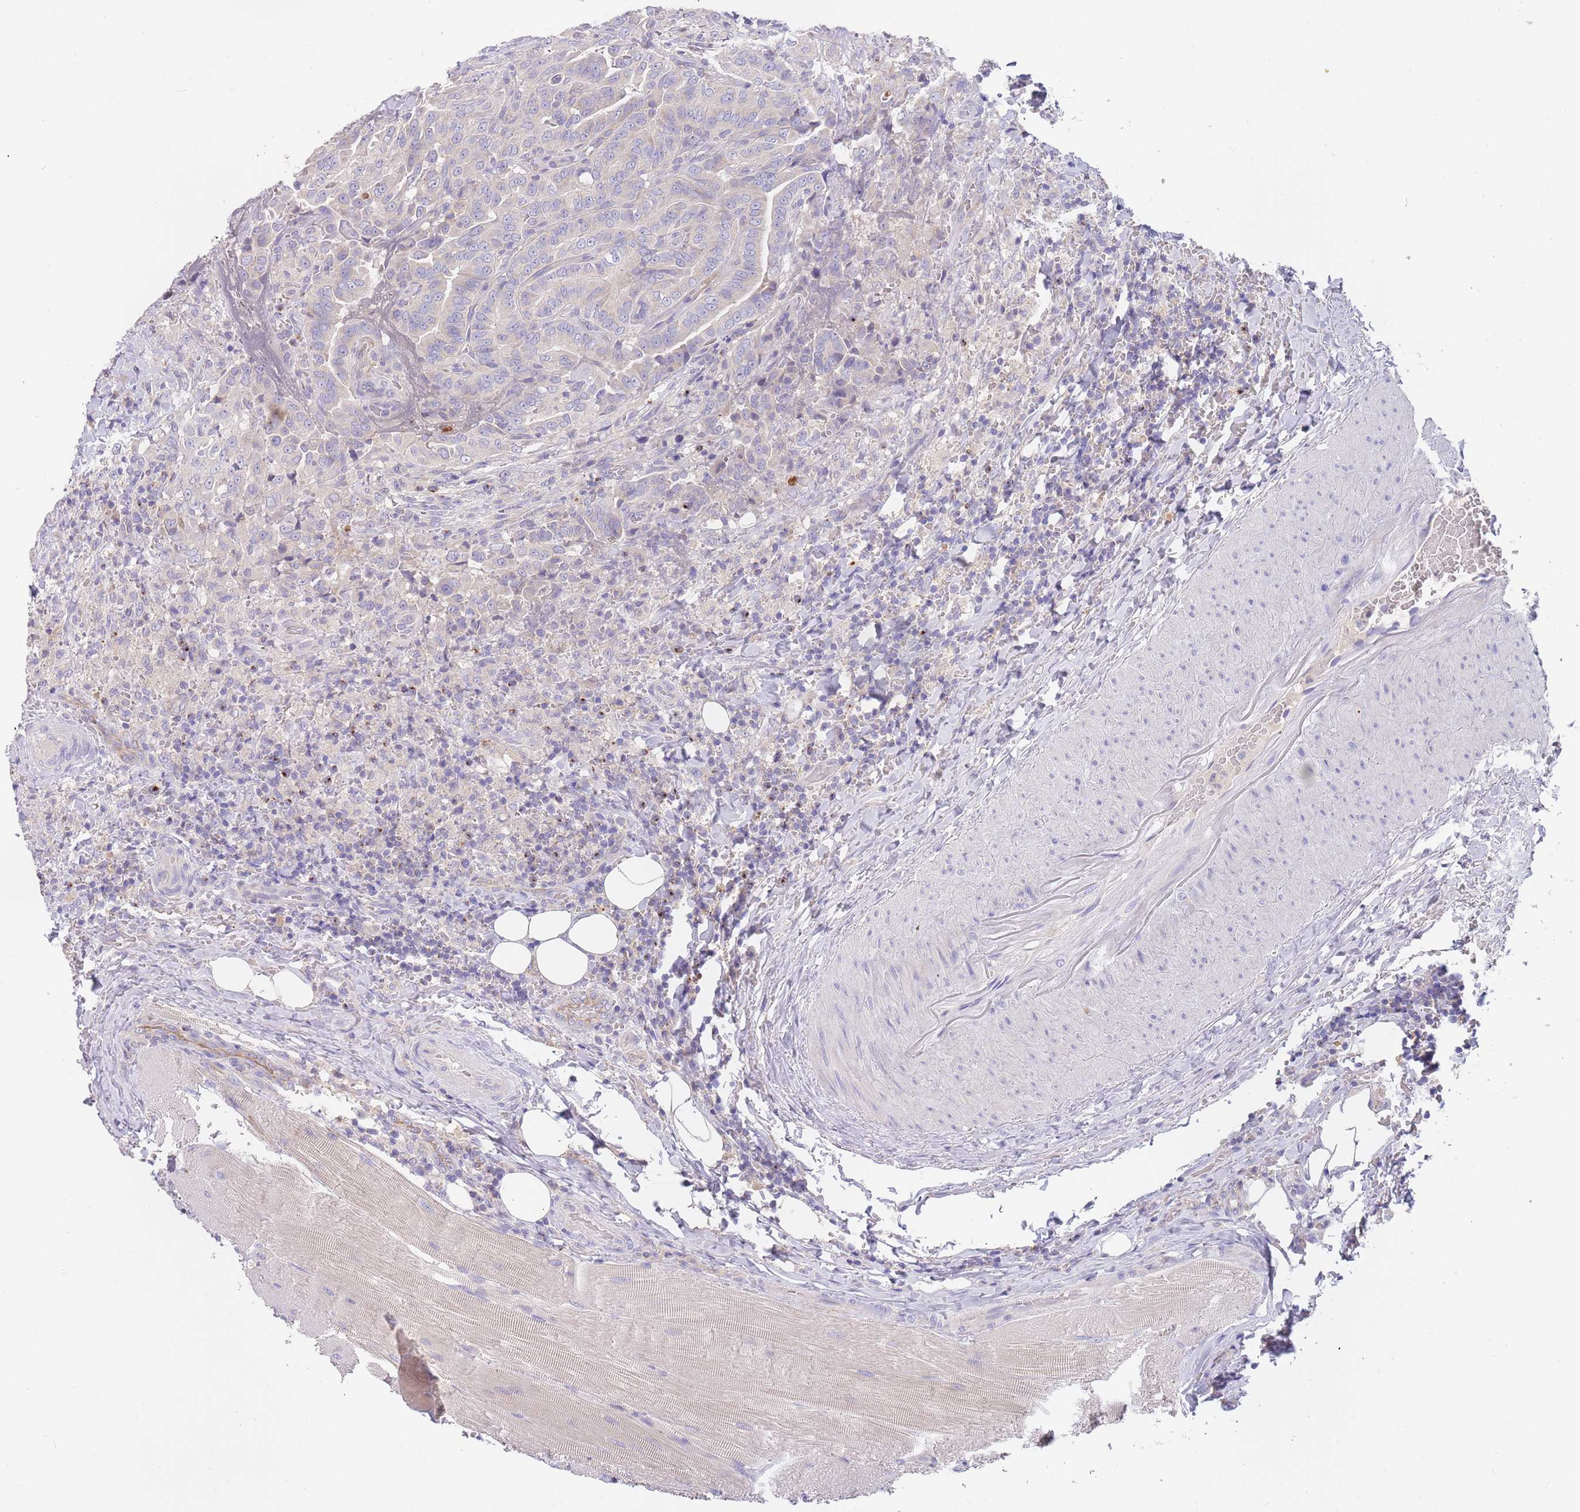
{"staining": {"intensity": "negative", "quantity": "none", "location": "none"}, "tissue": "thyroid cancer", "cell_type": "Tumor cells", "image_type": "cancer", "snomed": [{"axis": "morphology", "description": "Papillary adenocarcinoma, NOS"}, {"axis": "topography", "description": "Thyroid gland"}], "caption": "Tumor cells are negative for protein expression in human papillary adenocarcinoma (thyroid).", "gene": "BORCS5", "patient": {"sex": "male", "age": 61}}